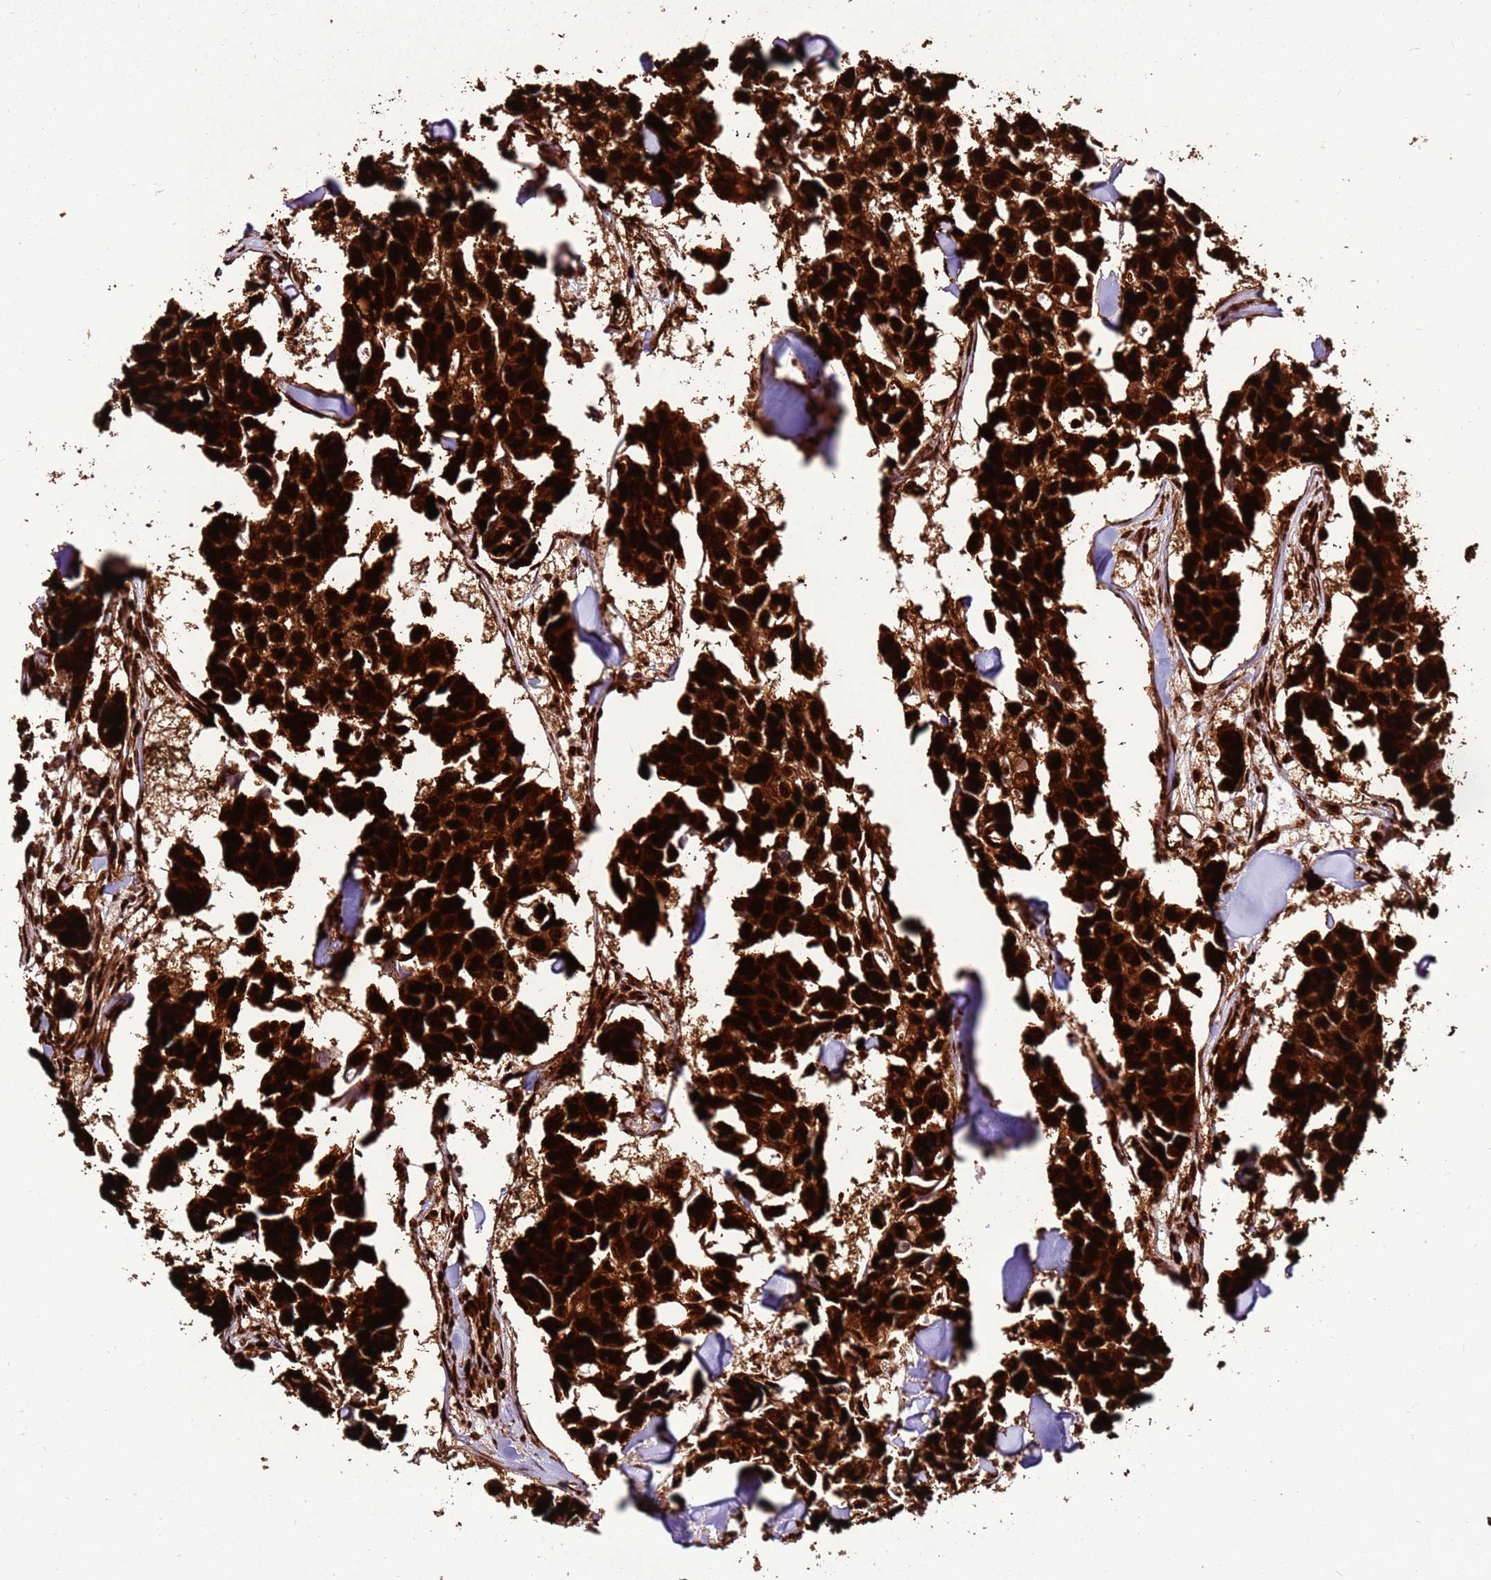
{"staining": {"intensity": "strong", "quantity": ">75%", "location": "nuclear"}, "tissue": "breast cancer", "cell_type": "Tumor cells", "image_type": "cancer", "snomed": [{"axis": "morphology", "description": "Duct carcinoma"}, {"axis": "topography", "description": "Breast"}], "caption": "Protein expression analysis of human breast infiltrating ductal carcinoma reveals strong nuclear staining in approximately >75% of tumor cells. The staining was performed using DAB (3,3'-diaminobenzidine) to visualize the protein expression in brown, while the nuclei were stained in blue with hematoxylin (Magnification: 20x).", "gene": "HNRNPAB", "patient": {"sex": "female", "age": 83}}